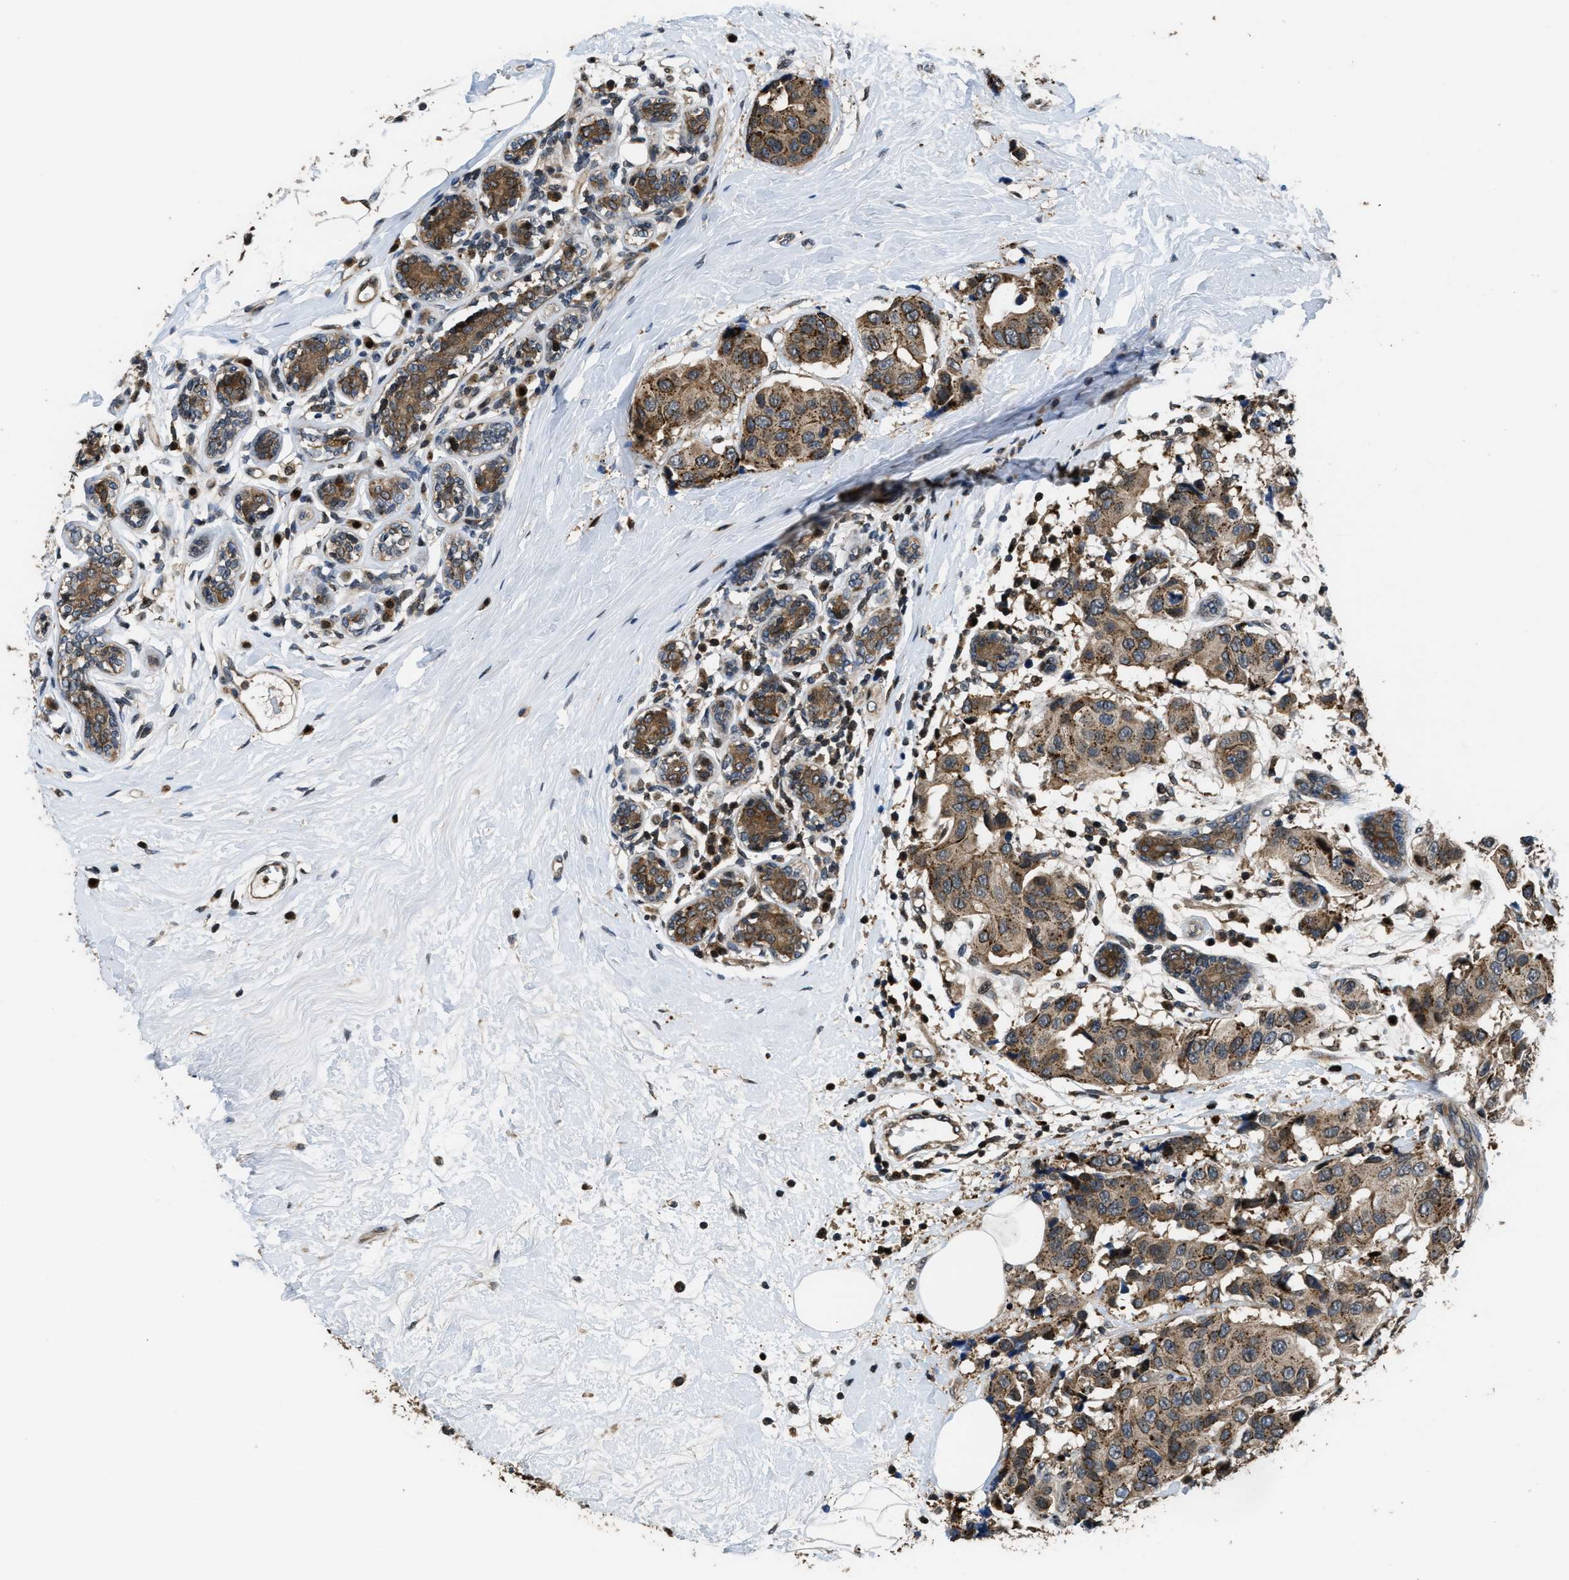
{"staining": {"intensity": "moderate", "quantity": ">75%", "location": "cytoplasmic/membranous"}, "tissue": "breast cancer", "cell_type": "Tumor cells", "image_type": "cancer", "snomed": [{"axis": "morphology", "description": "Normal tissue, NOS"}, {"axis": "morphology", "description": "Duct carcinoma"}, {"axis": "topography", "description": "Breast"}], "caption": "Breast cancer was stained to show a protein in brown. There is medium levels of moderate cytoplasmic/membranous positivity in about >75% of tumor cells.", "gene": "CTBS", "patient": {"sex": "female", "age": 39}}